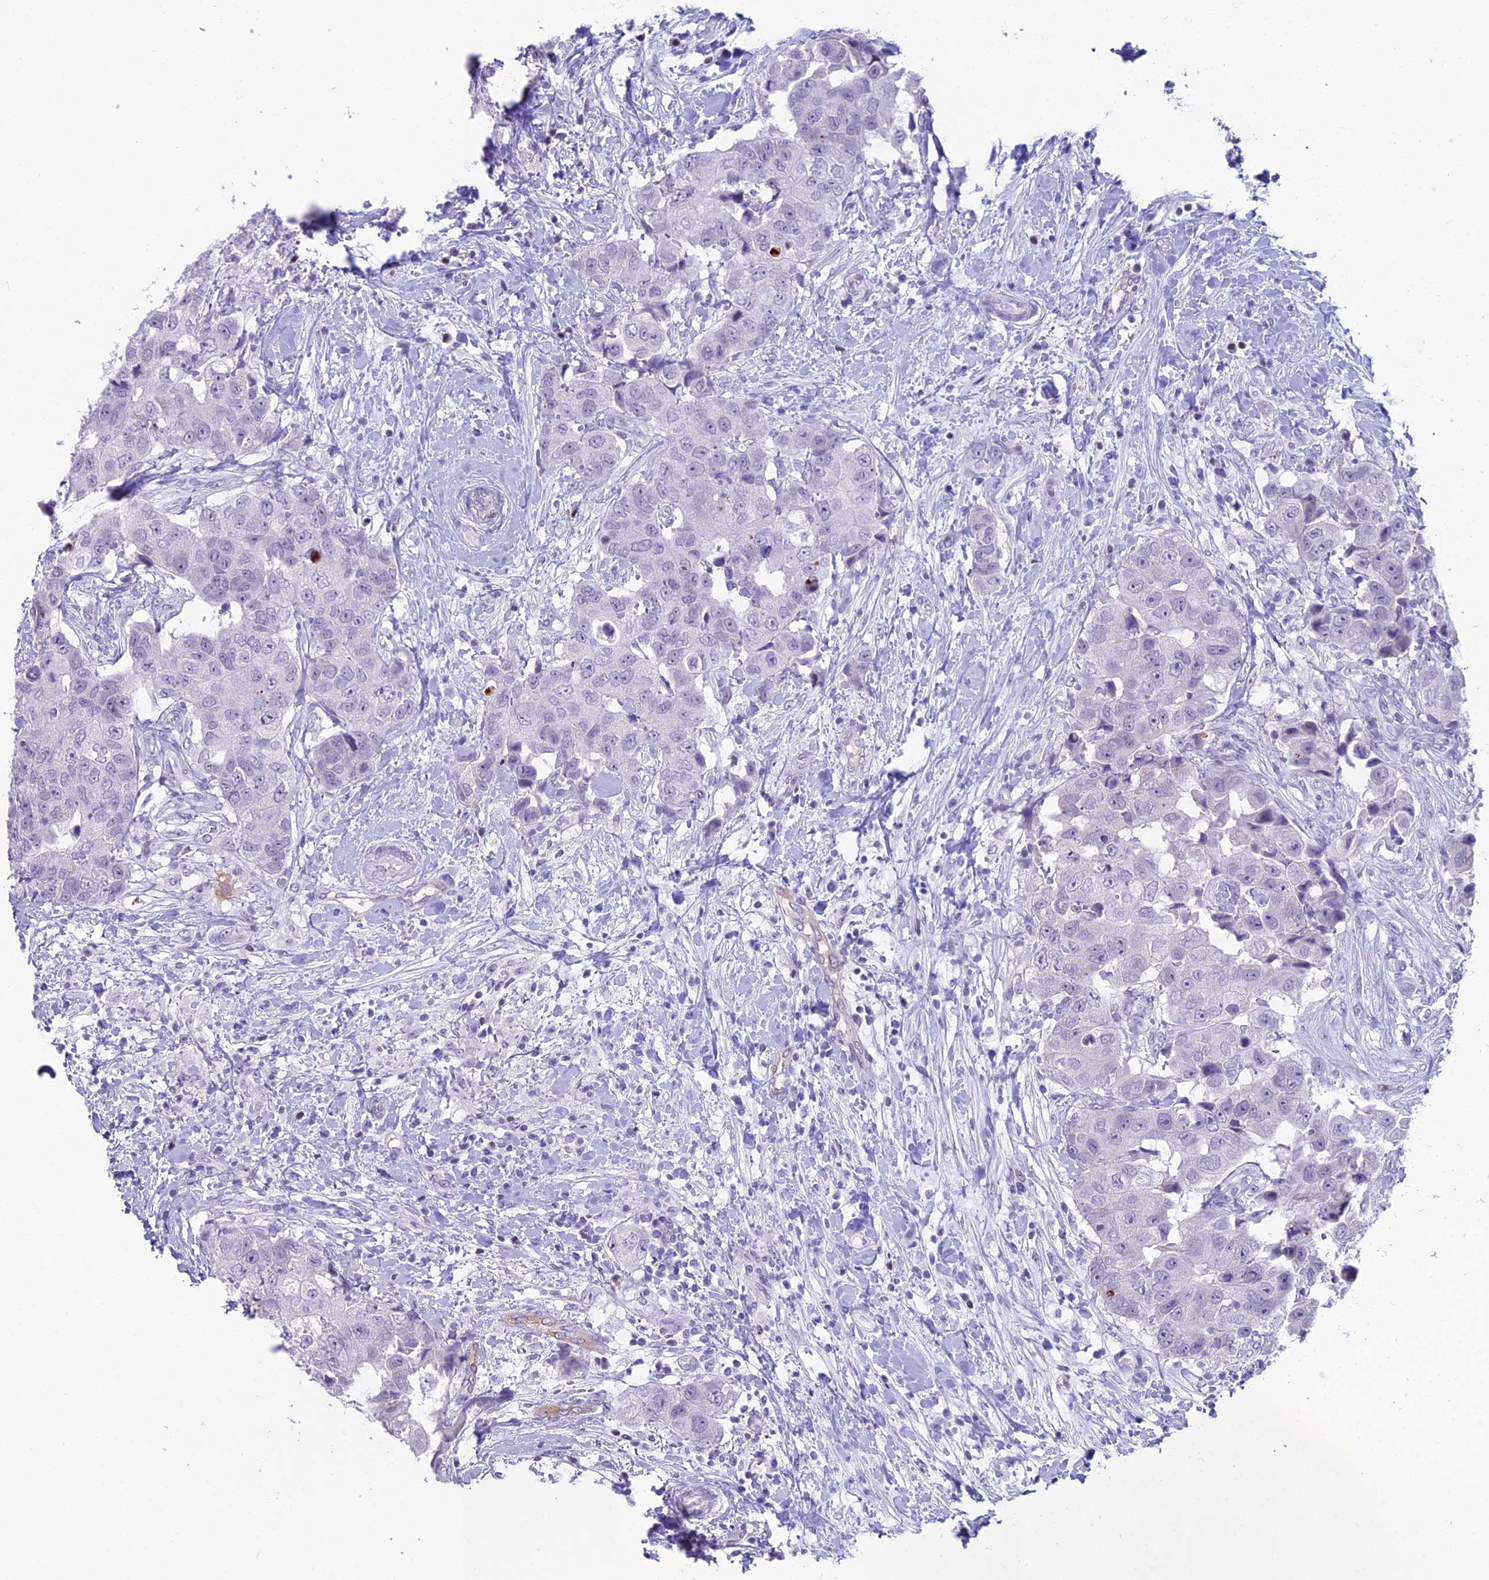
{"staining": {"intensity": "negative", "quantity": "none", "location": "none"}, "tissue": "breast cancer", "cell_type": "Tumor cells", "image_type": "cancer", "snomed": [{"axis": "morphology", "description": "Normal tissue, NOS"}, {"axis": "morphology", "description": "Duct carcinoma"}, {"axis": "topography", "description": "Breast"}], "caption": "IHC histopathology image of neoplastic tissue: invasive ductal carcinoma (breast) stained with DAB displays no significant protein positivity in tumor cells. Nuclei are stained in blue.", "gene": "CC2D2A", "patient": {"sex": "female", "age": 62}}